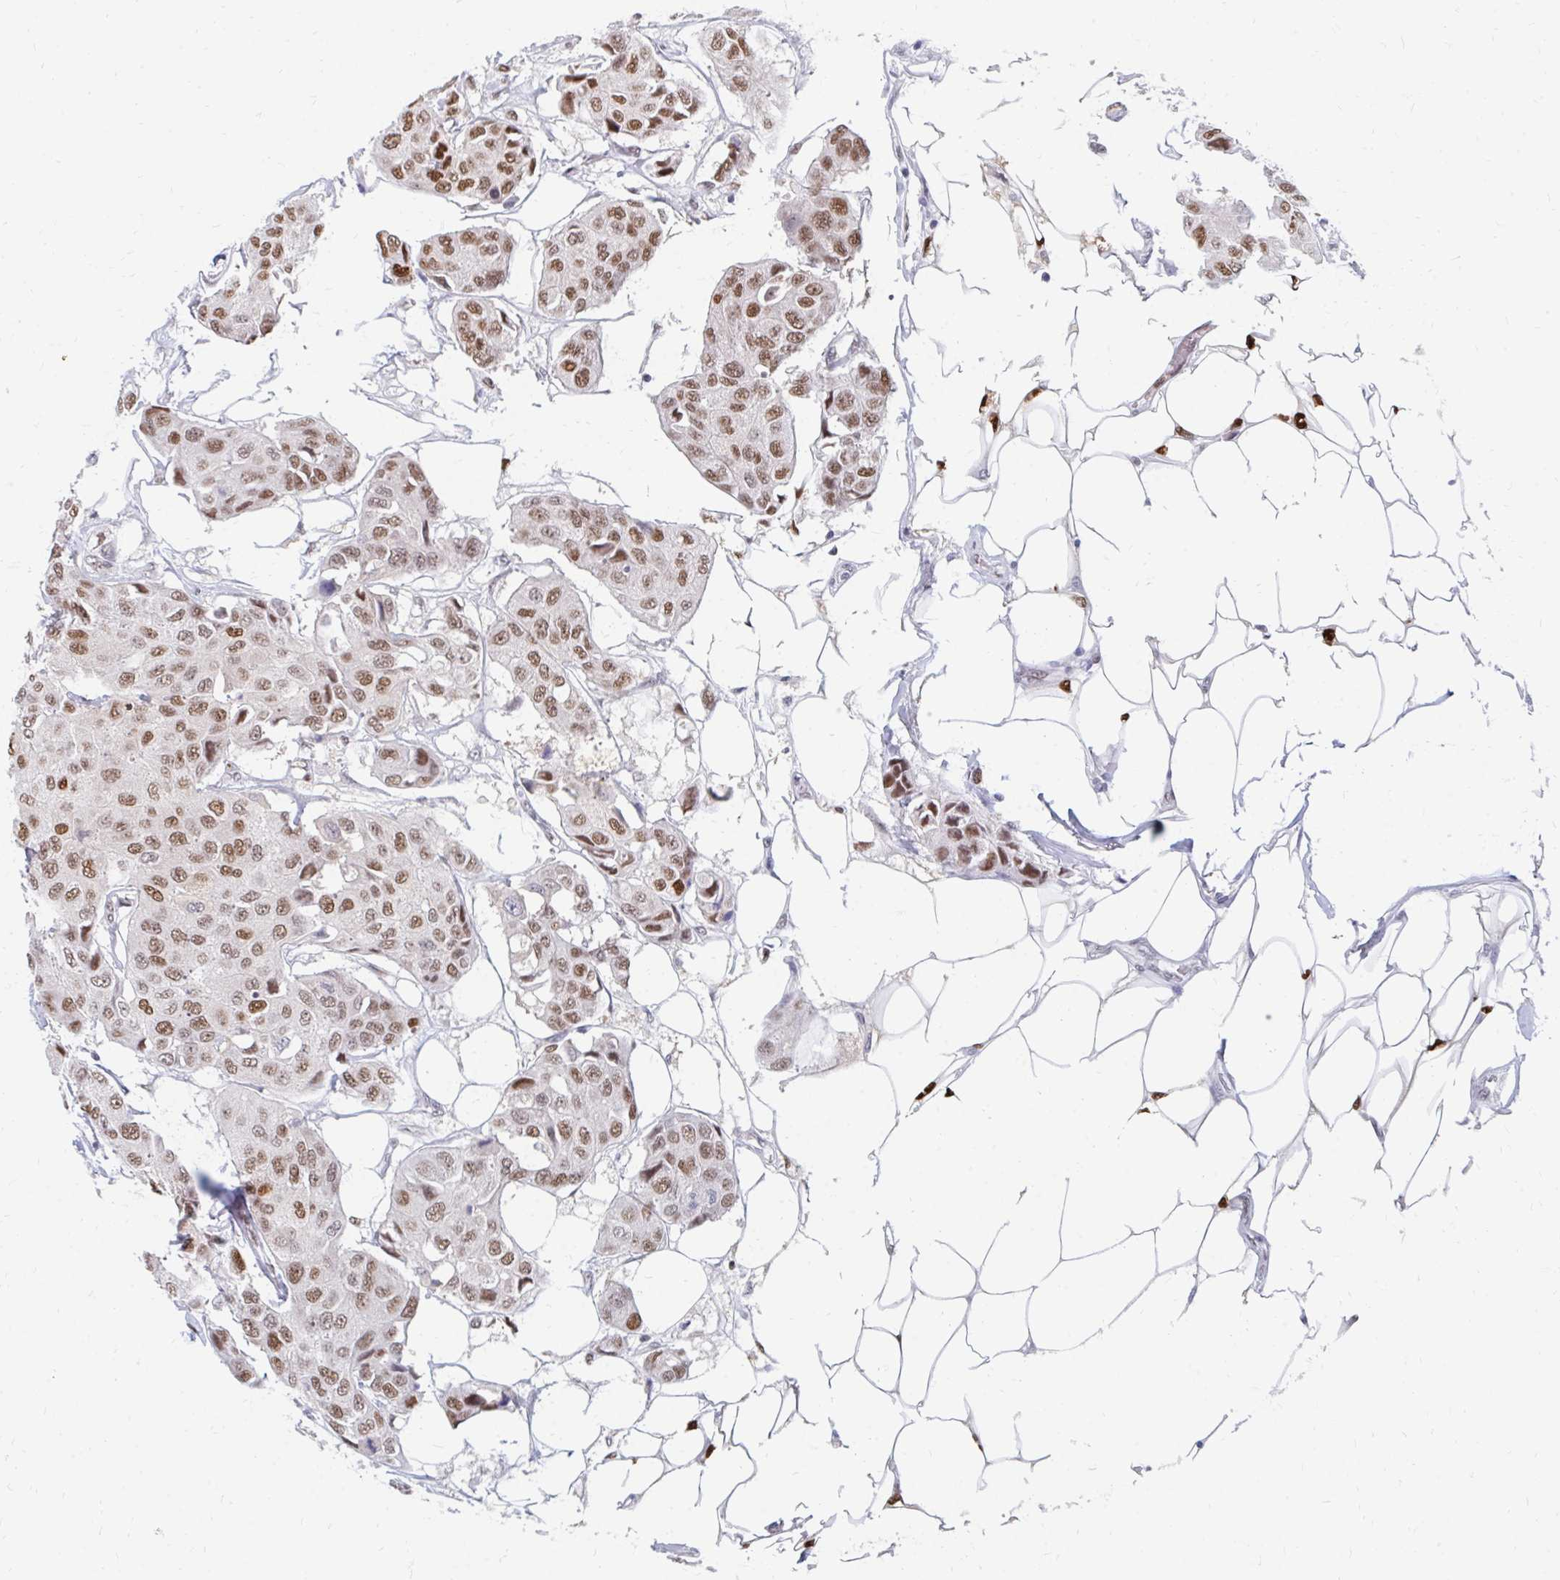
{"staining": {"intensity": "moderate", "quantity": ">75%", "location": "nuclear"}, "tissue": "breast cancer", "cell_type": "Tumor cells", "image_type": "cancer", "snomed": [{"axis": "morphology", "description": "Duct carcinoma"}, {"axis": "topography", "description": "Breast"}, {"axis": "topography", "description": "Lymph node"}], "caption": "DAB immunohistochemical staining of breast cancer (invasive ductal carcinoma) displays moderate nuclear protein positivity in approximately >75% of tumor cells. Ihc stains the protein of interest in brown and the nuclei are stained blue.", "gene": "PLK3", "patient": {"sex": "female", "age": 80}}